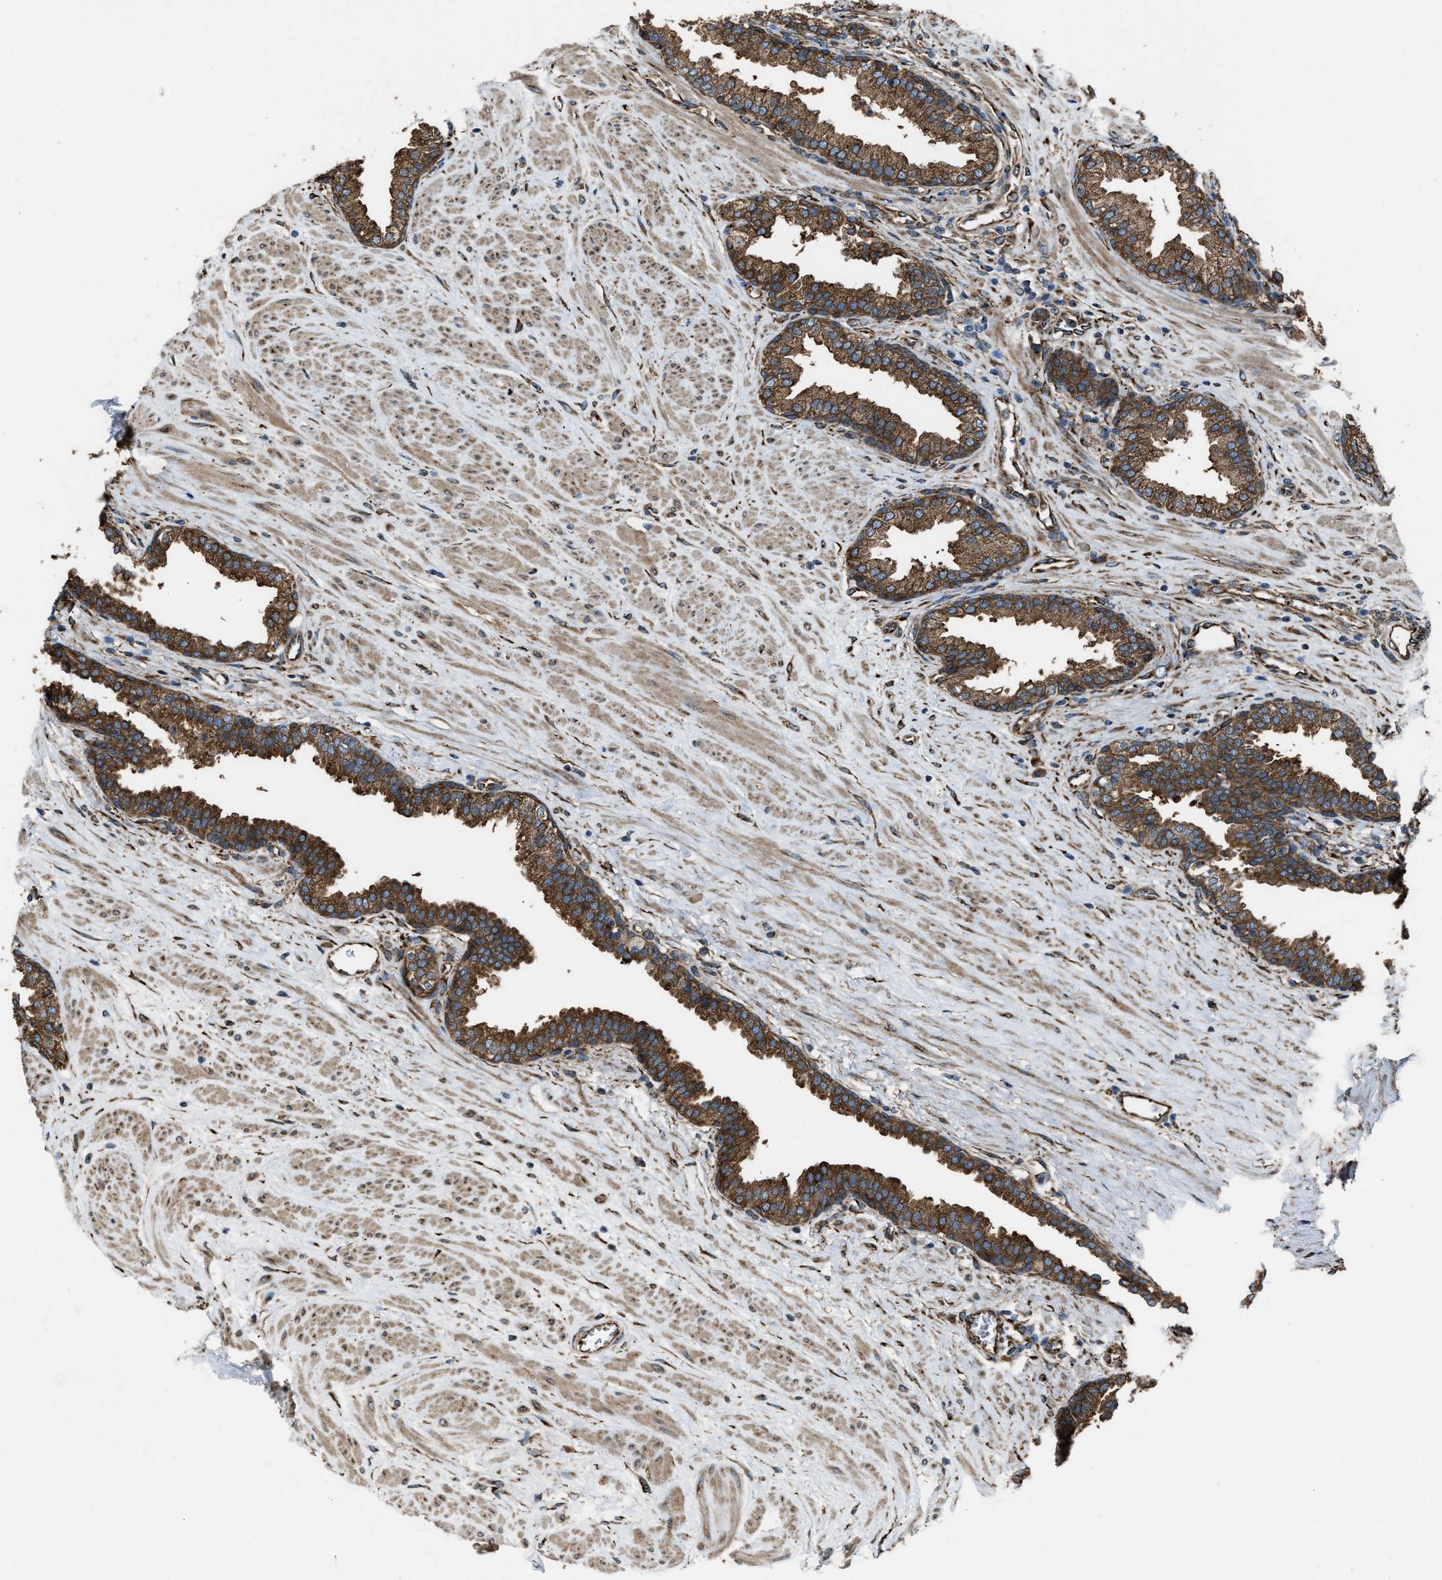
{"staining": {"intensity": "strong", "quantity": ">75%", "location": "cytoplasmic/membranous"}, "tissue": "prostate", "cell_type": "Glandular cells", "image_type": "normal", "snomed": [{"axis": "morphology", "description": "Normal tissue, NOS"}, {"axis": "topography", "description": "Prostate"}], "caption": "A high-resolution image shows immunohistochemistry (IHC) staining of normal prostate, which shows strong cytoplasmic/membranous positivity in about >75% of glandular cells.", "gene": "TRPC1", "patient": {"sex": "male", "age": 51}}